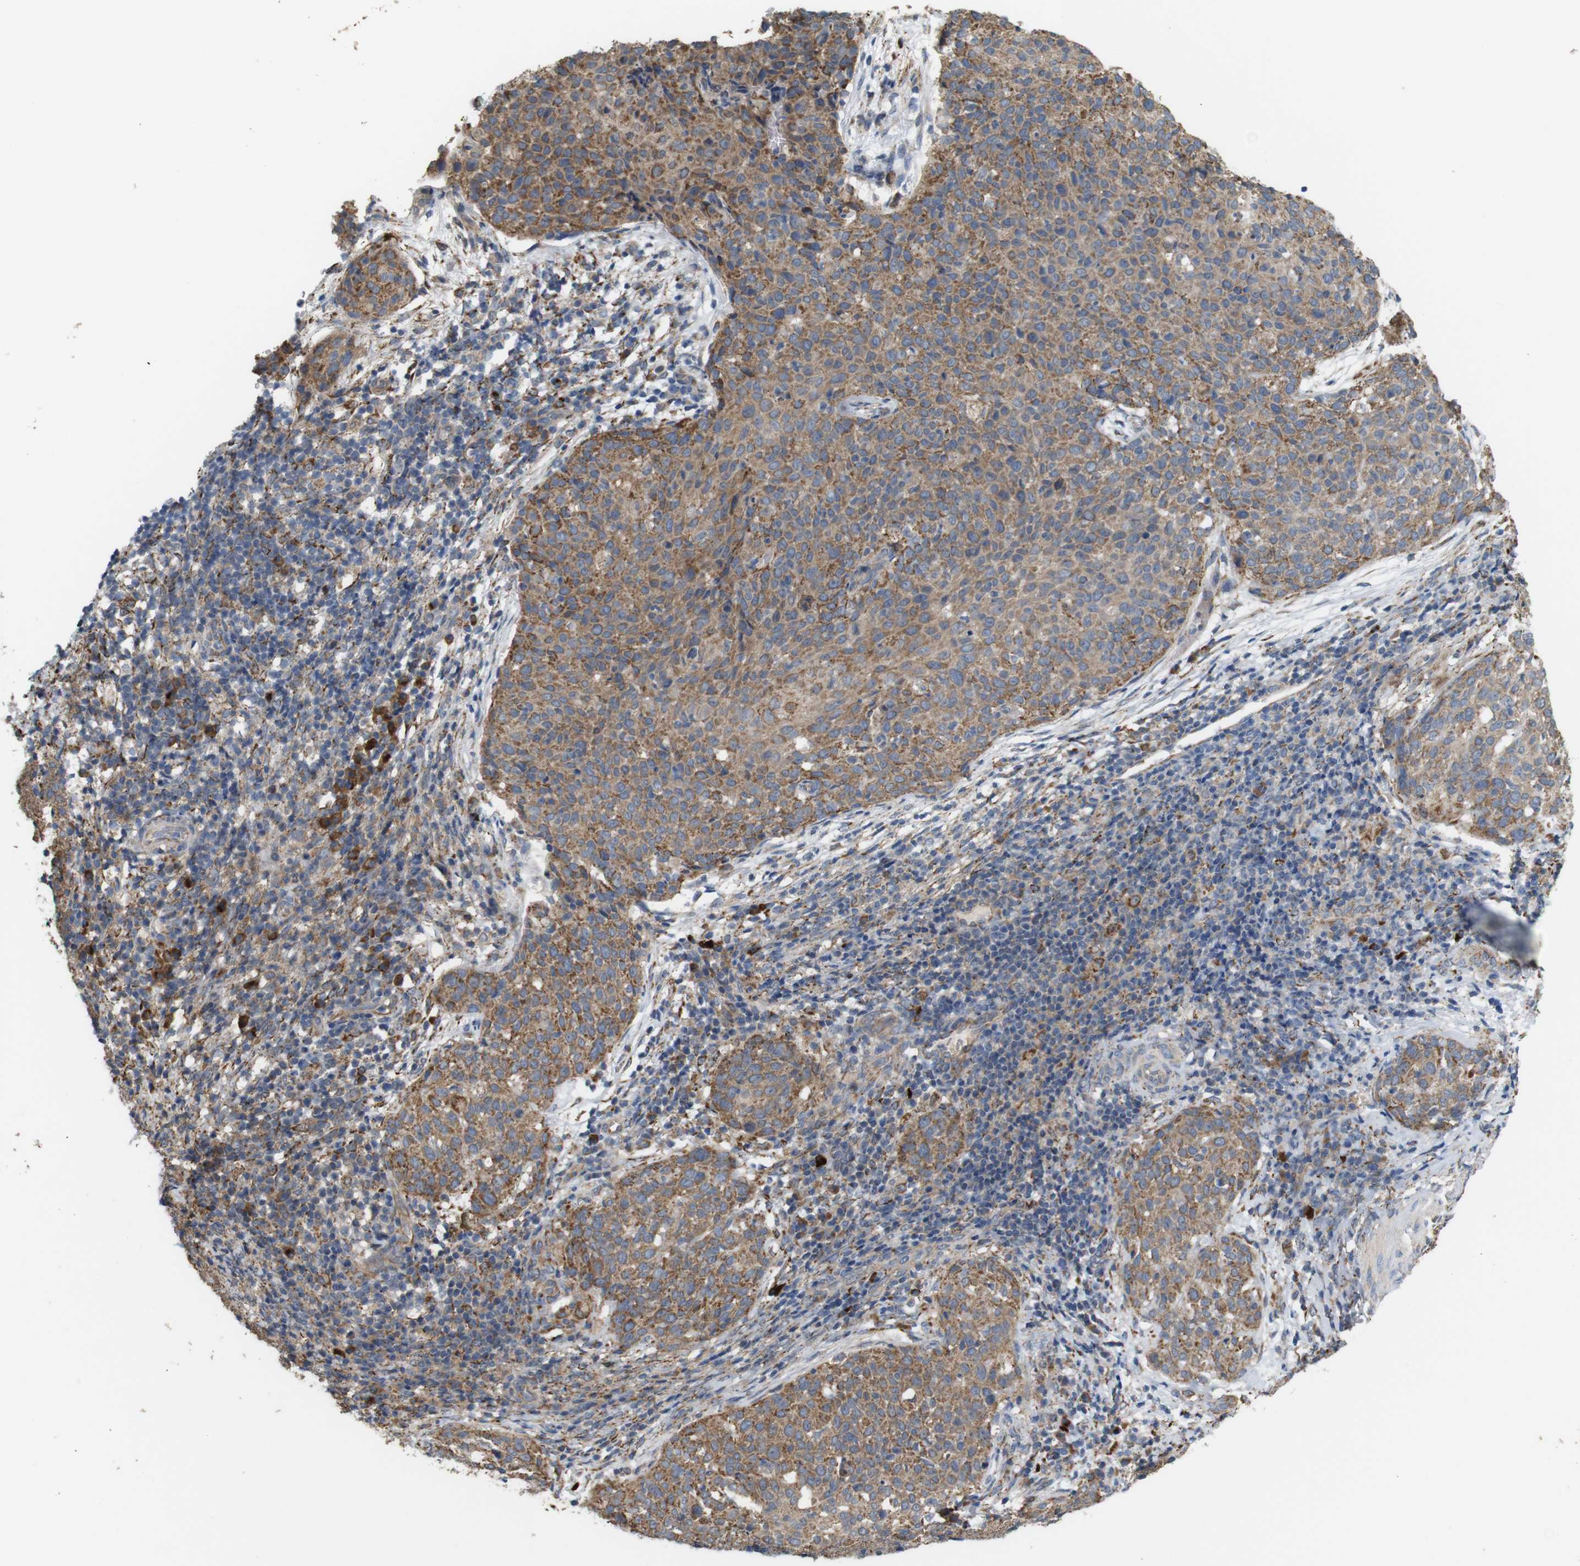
{"staining": {"intensity": "moderate", "quantity": ">75%", "location": "cytoplasmic/membranous"}, "tissue": "cervical cancer", "cell_type": "Tumor cells", "image_type": "cancer", "snomed": [{"axis": "morphology", "description": "Squamous cell carcinoma, NOS"}, {"axis": "topography", "description": "Cervix"}], "caption": "Brown immunohistochemical staining in cervical cancer displays moderate cytoplasmic/membranous staining in approximately >75% of tumor cells. (IHC, brightfield microscopy, high magnification).", "gene": "PTPRR", "patient": {"sex": "female", "age": 38}}